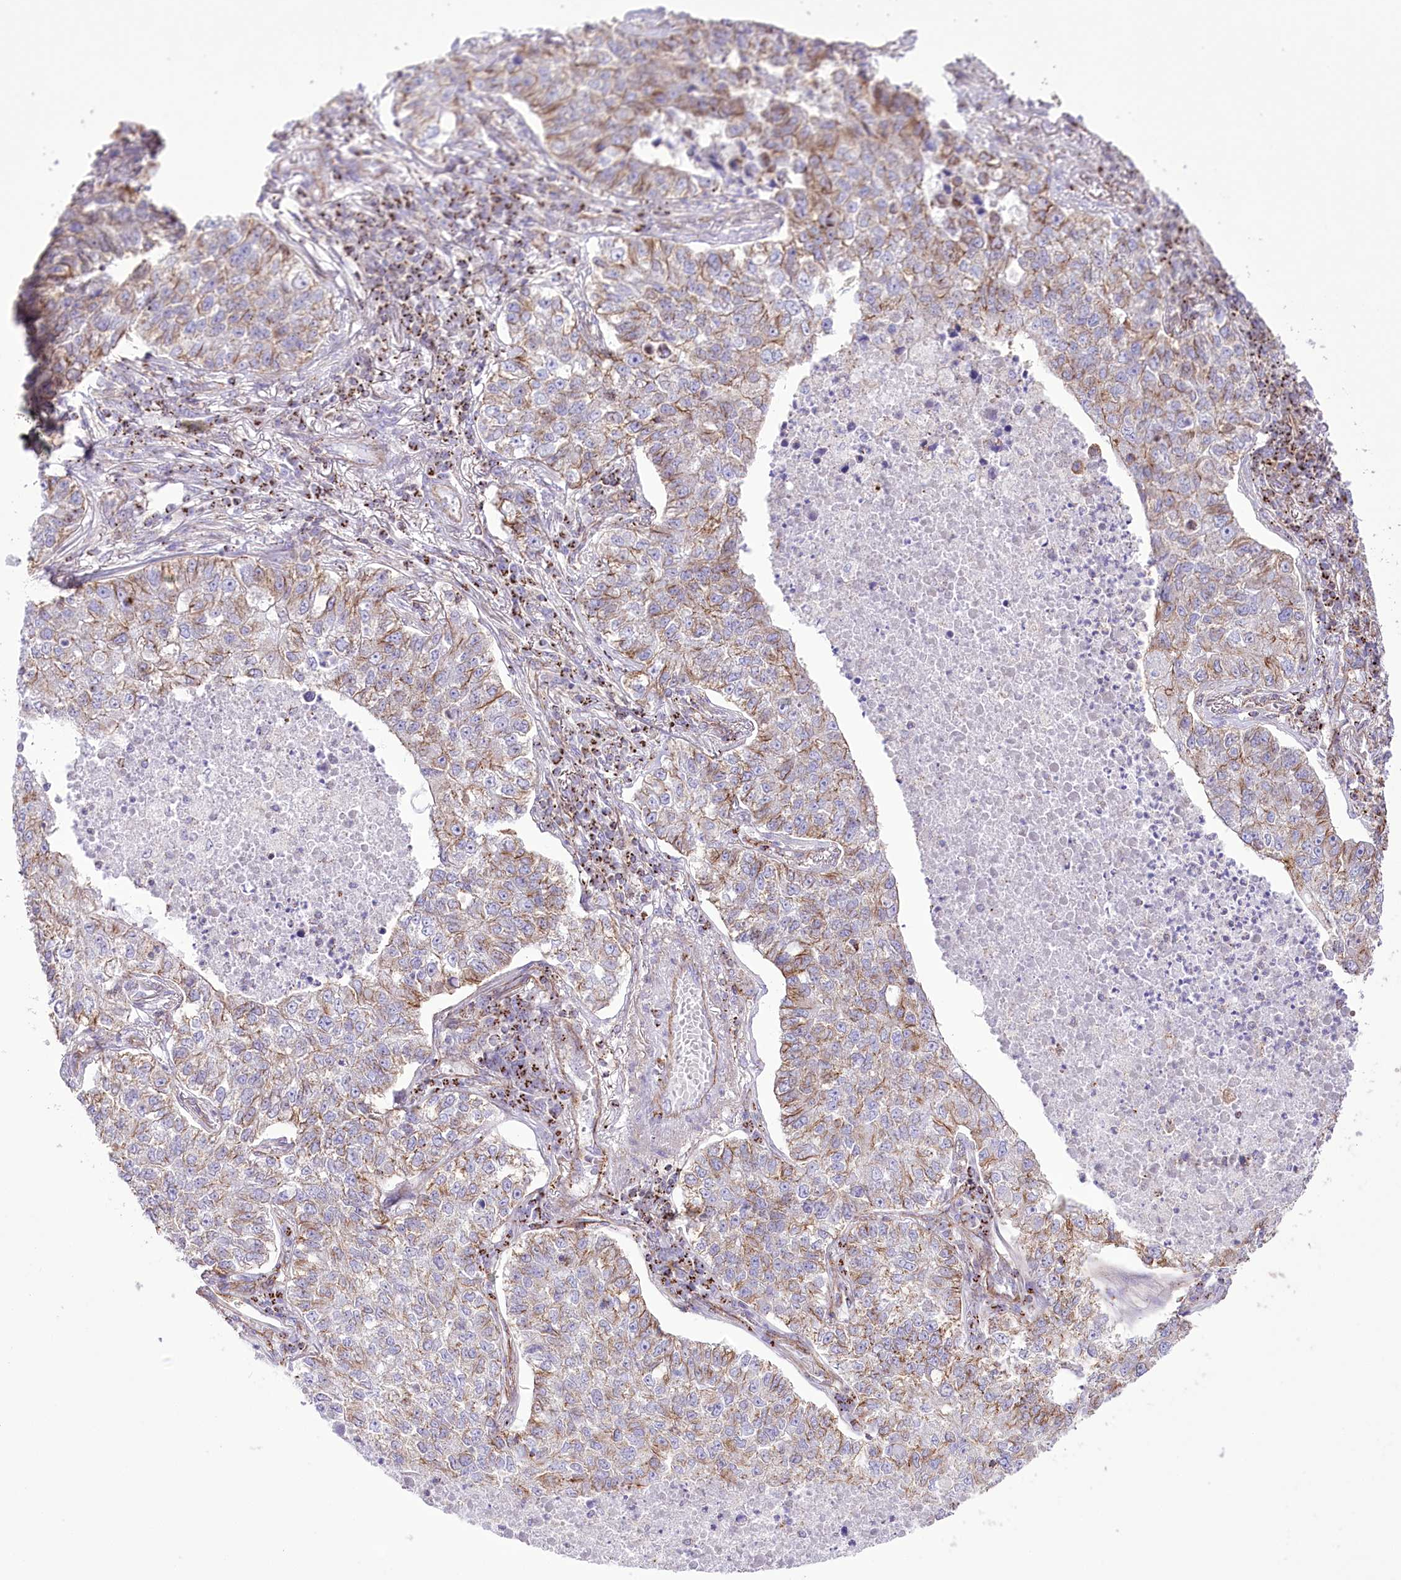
{"staining": {"intensity": "moderate", "quantity": "25%-75%", "location": "cytoplasmic/membranous"}, "tissue": "lung cancer", "cell_type": "Tumor cells", "image_type": "cancer", "snomed": [{"axis": "morphology", "description": "Adenocarcinoma, NOS"}, {"axis": "topography", "description": "Lung"}], "caption": "Human lung adenocarcinoma stained with a brown dye displays moderate cytoplasmic/membranous positive positivity in about 25%-75% of tumor cells.", "gene": "FAM216A", "patient": {"sex": "male", "age": 49}}